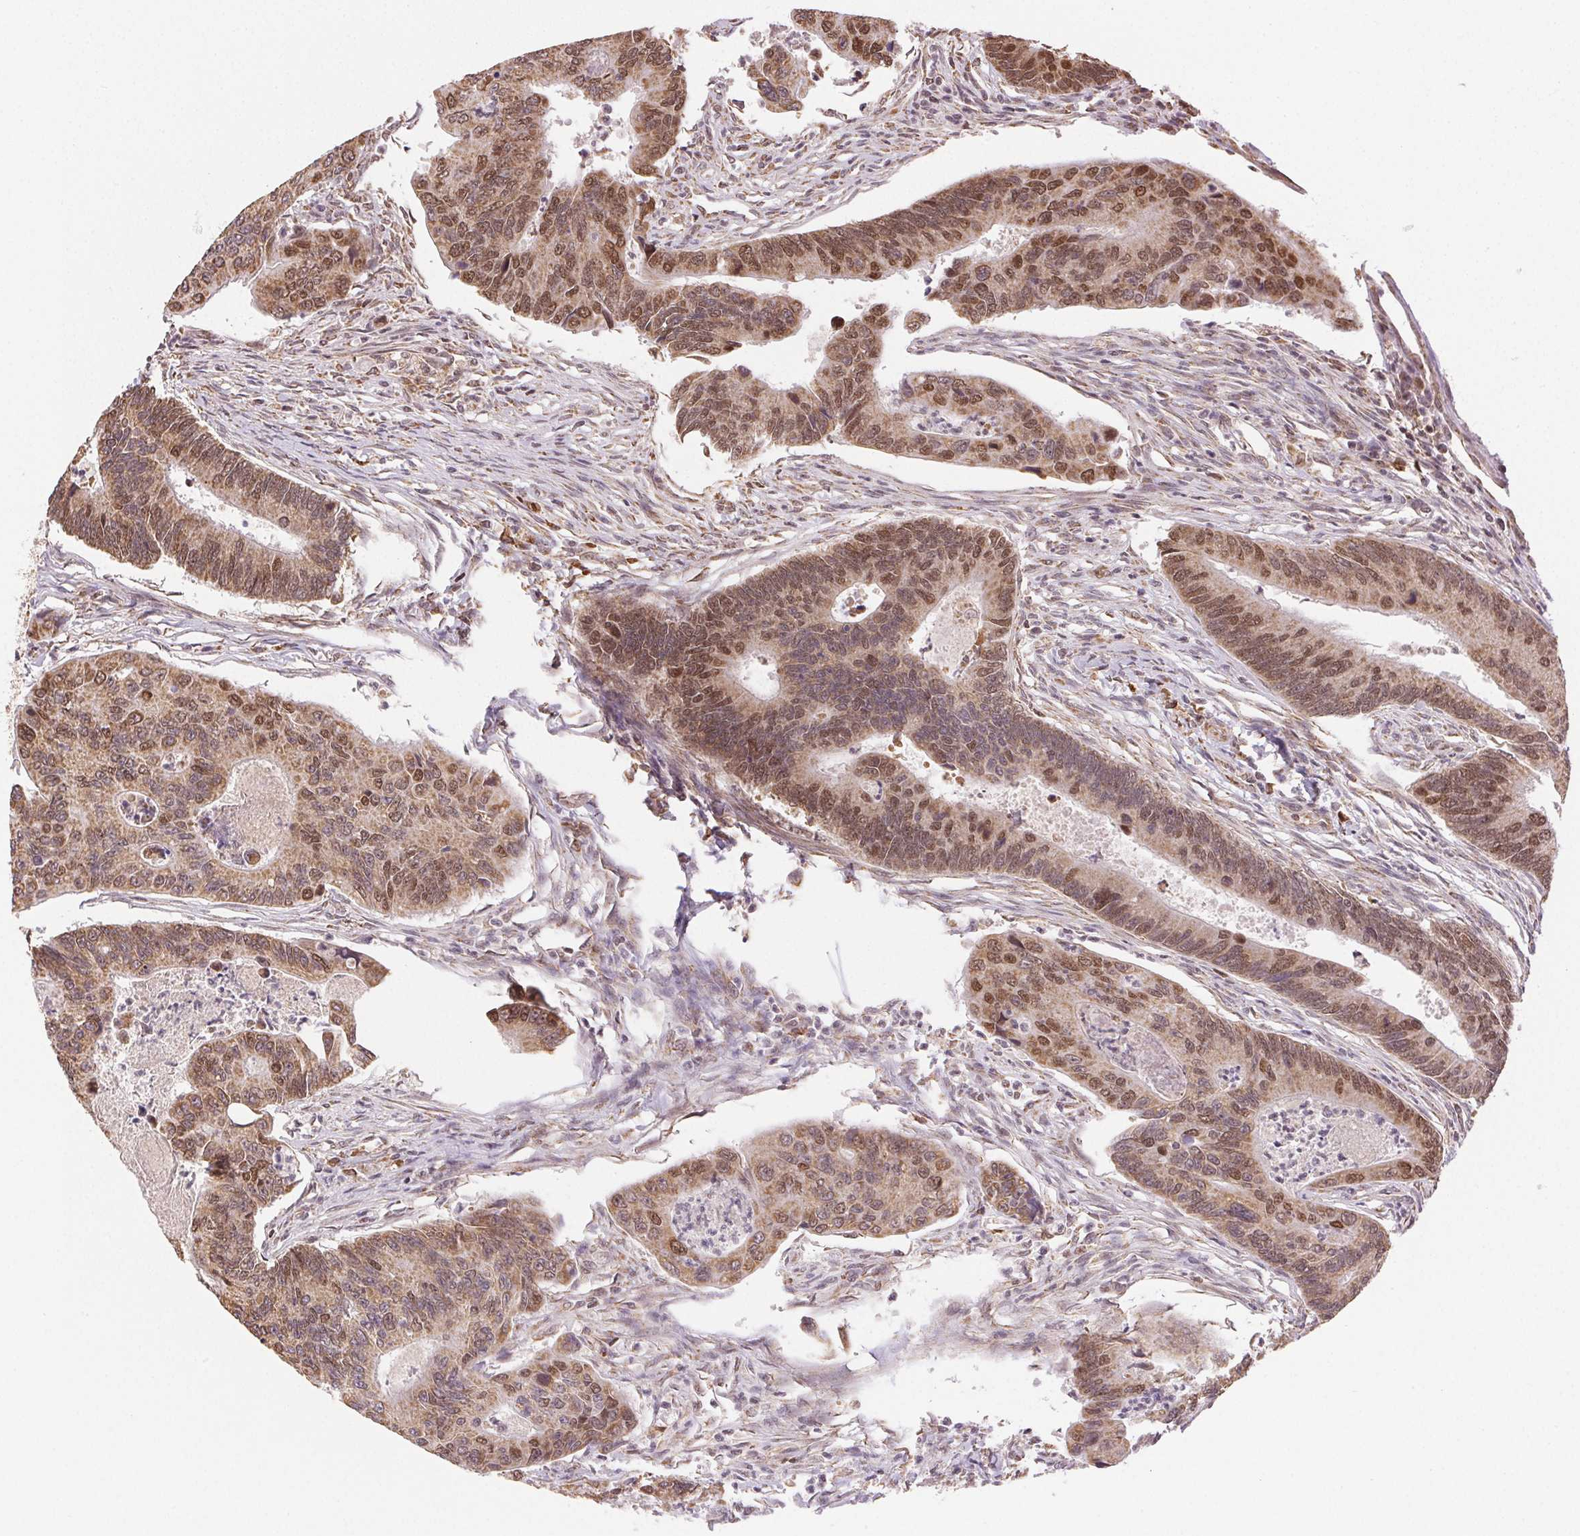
{"staining": {"intensity": "moderate", "quantity": ">75%", "location": "nuclear"}, "tissue": "colorectal cancer", "cell_type": "Tumor cells", "image_type": "cancer", "snomed": [{"axis": "morphology", "description": "Adenocarcinoma, NOS"}, {"axis": "topography", "description": "Colon"}], "caption": "Colorectal adenocarcinoma stained for a protein (brown) displays moderate nuclear positive positivity in approximately >75% of tumor cells.", "gene": "PIWIL4", "patient": {"sex": "female", "age": 67}}